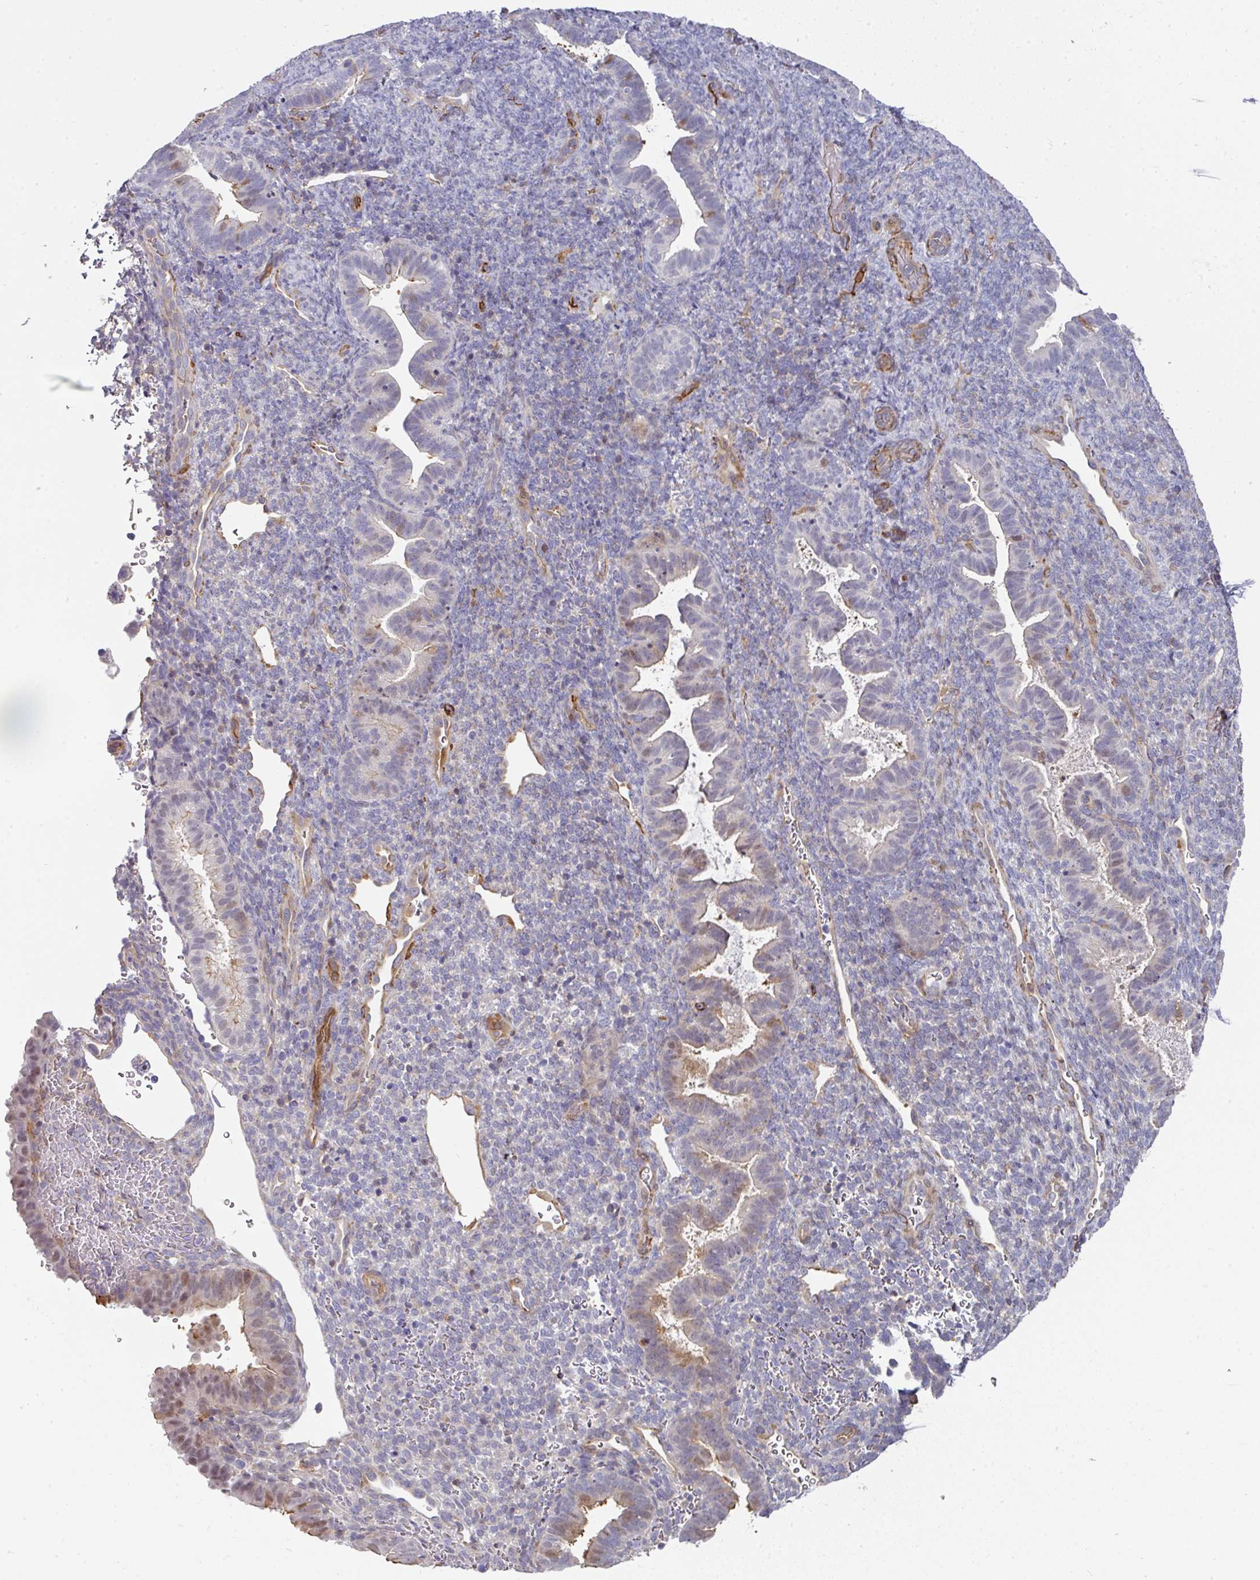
{"staining": {"intensity": "negative", "quantity": "none", "location": "none"}, "tissue": "endometrium", "cell_type": "Cells in endometrial stroma", "image_type": "normal", "snomed": [{"axis": "morphology", "description": "Normal tissue, NOS"}, {"axis": "topography", "description": "Endometrium"}], "caption": "An IHC photomicrograph of unremarkable endometrium is shown. There is no staining in cells in endometrial stroma of endometrium. (IHC, brightfield microscopy, high magnification).", "gene": "BEND5", "patient": {"sex": "female", "age": 34}}